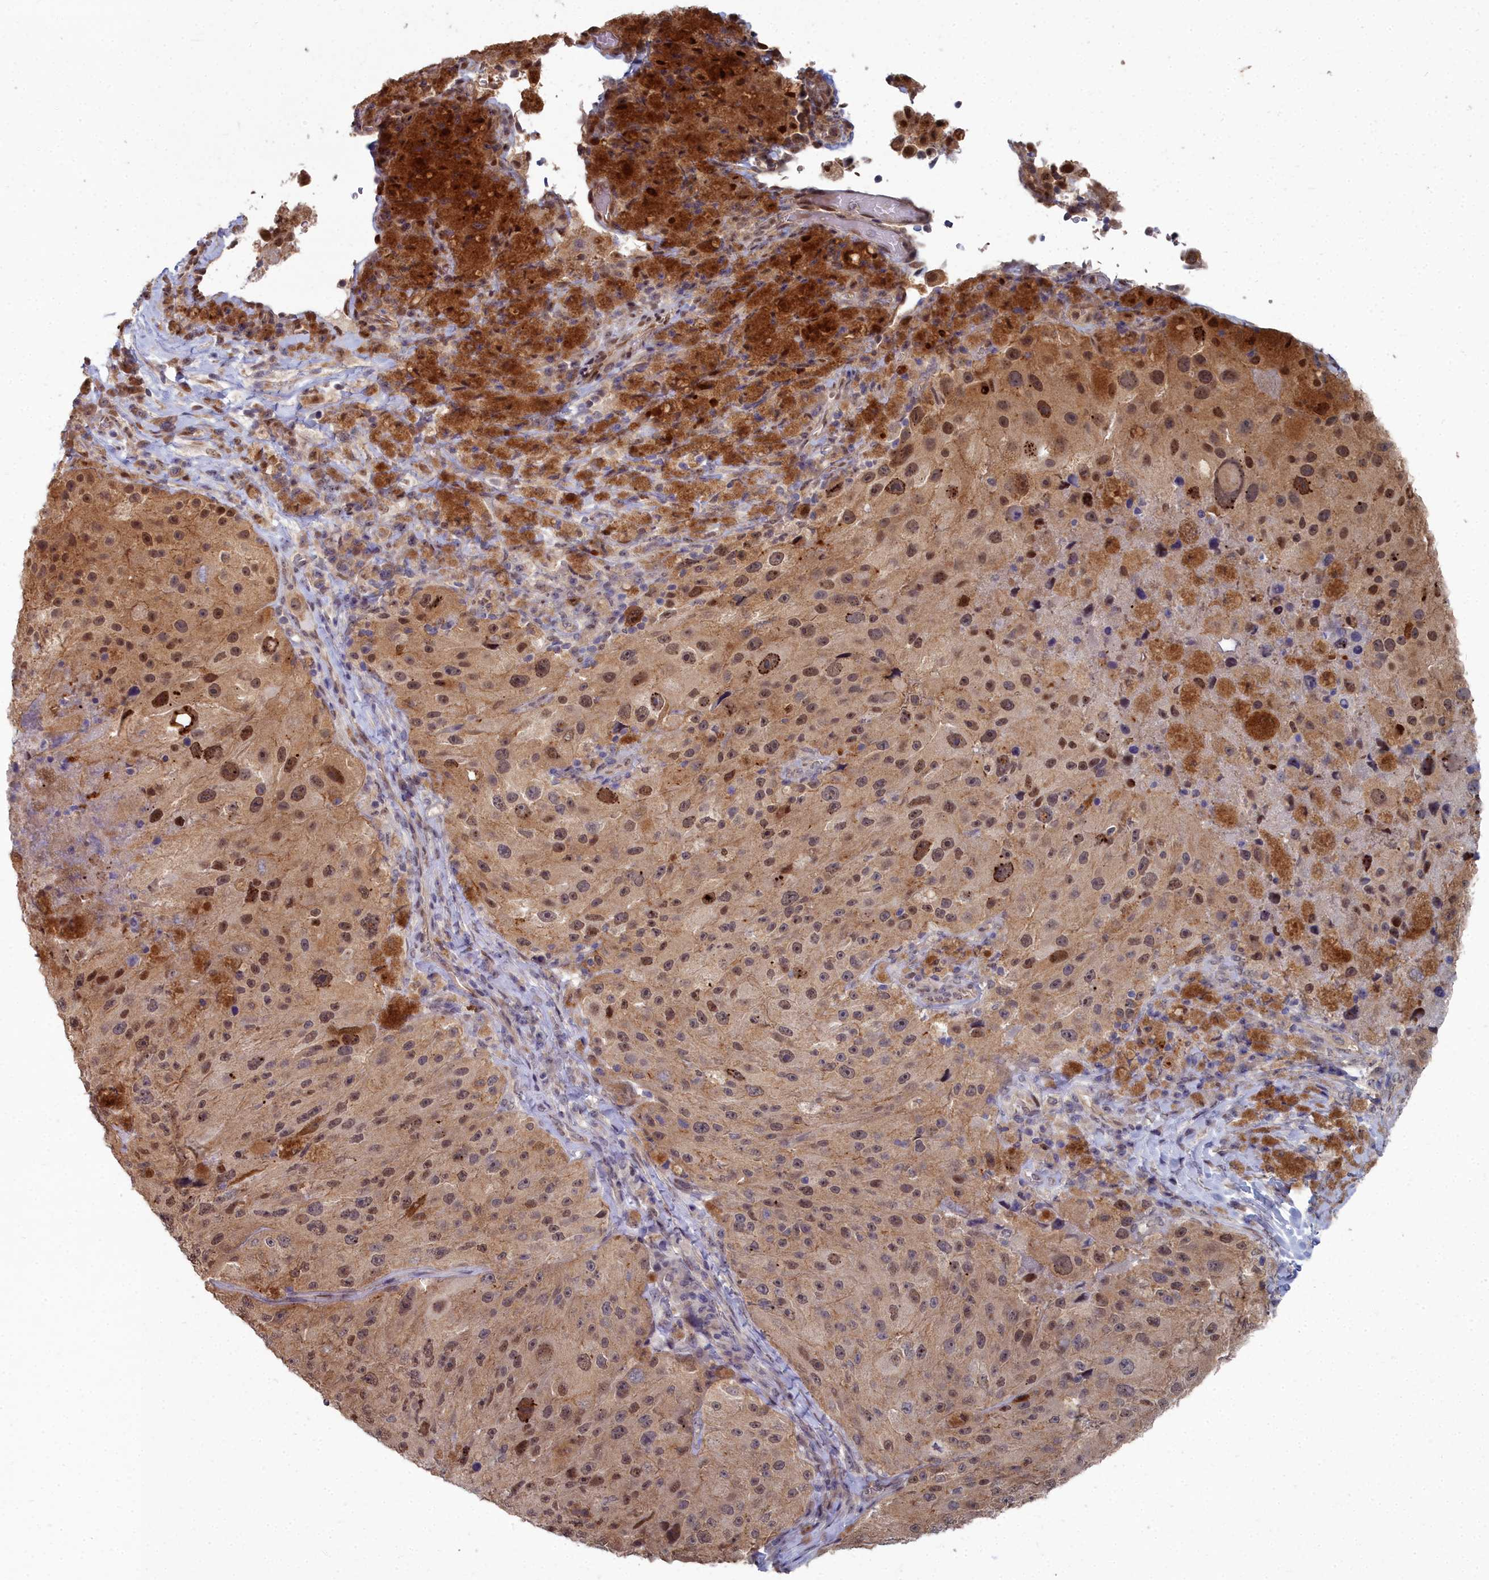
{"staining": {"intensity": "moderate", "quantity": ">75%", "location": "nuclear"}, "tissue": "melanoma", "cell_type": "Tumor cells", "image_type": "cancer", "snomed": [{"axis": "morphology", "description": "Malignant melanoma, Metastatic site"}, {"axis": "topography", "description": "Lymph node"}], "caption": "Immunohistochemical staining of malignant melanoma (metastatic site) reveals medium levels of moderate nuclear protein staining in about >75% of tumor cells. (brown staining indicates protein expression, while blue staining denotes nuclei).", "gene": "RPS27A", "patient": {"sex": "male", "age": 62}}